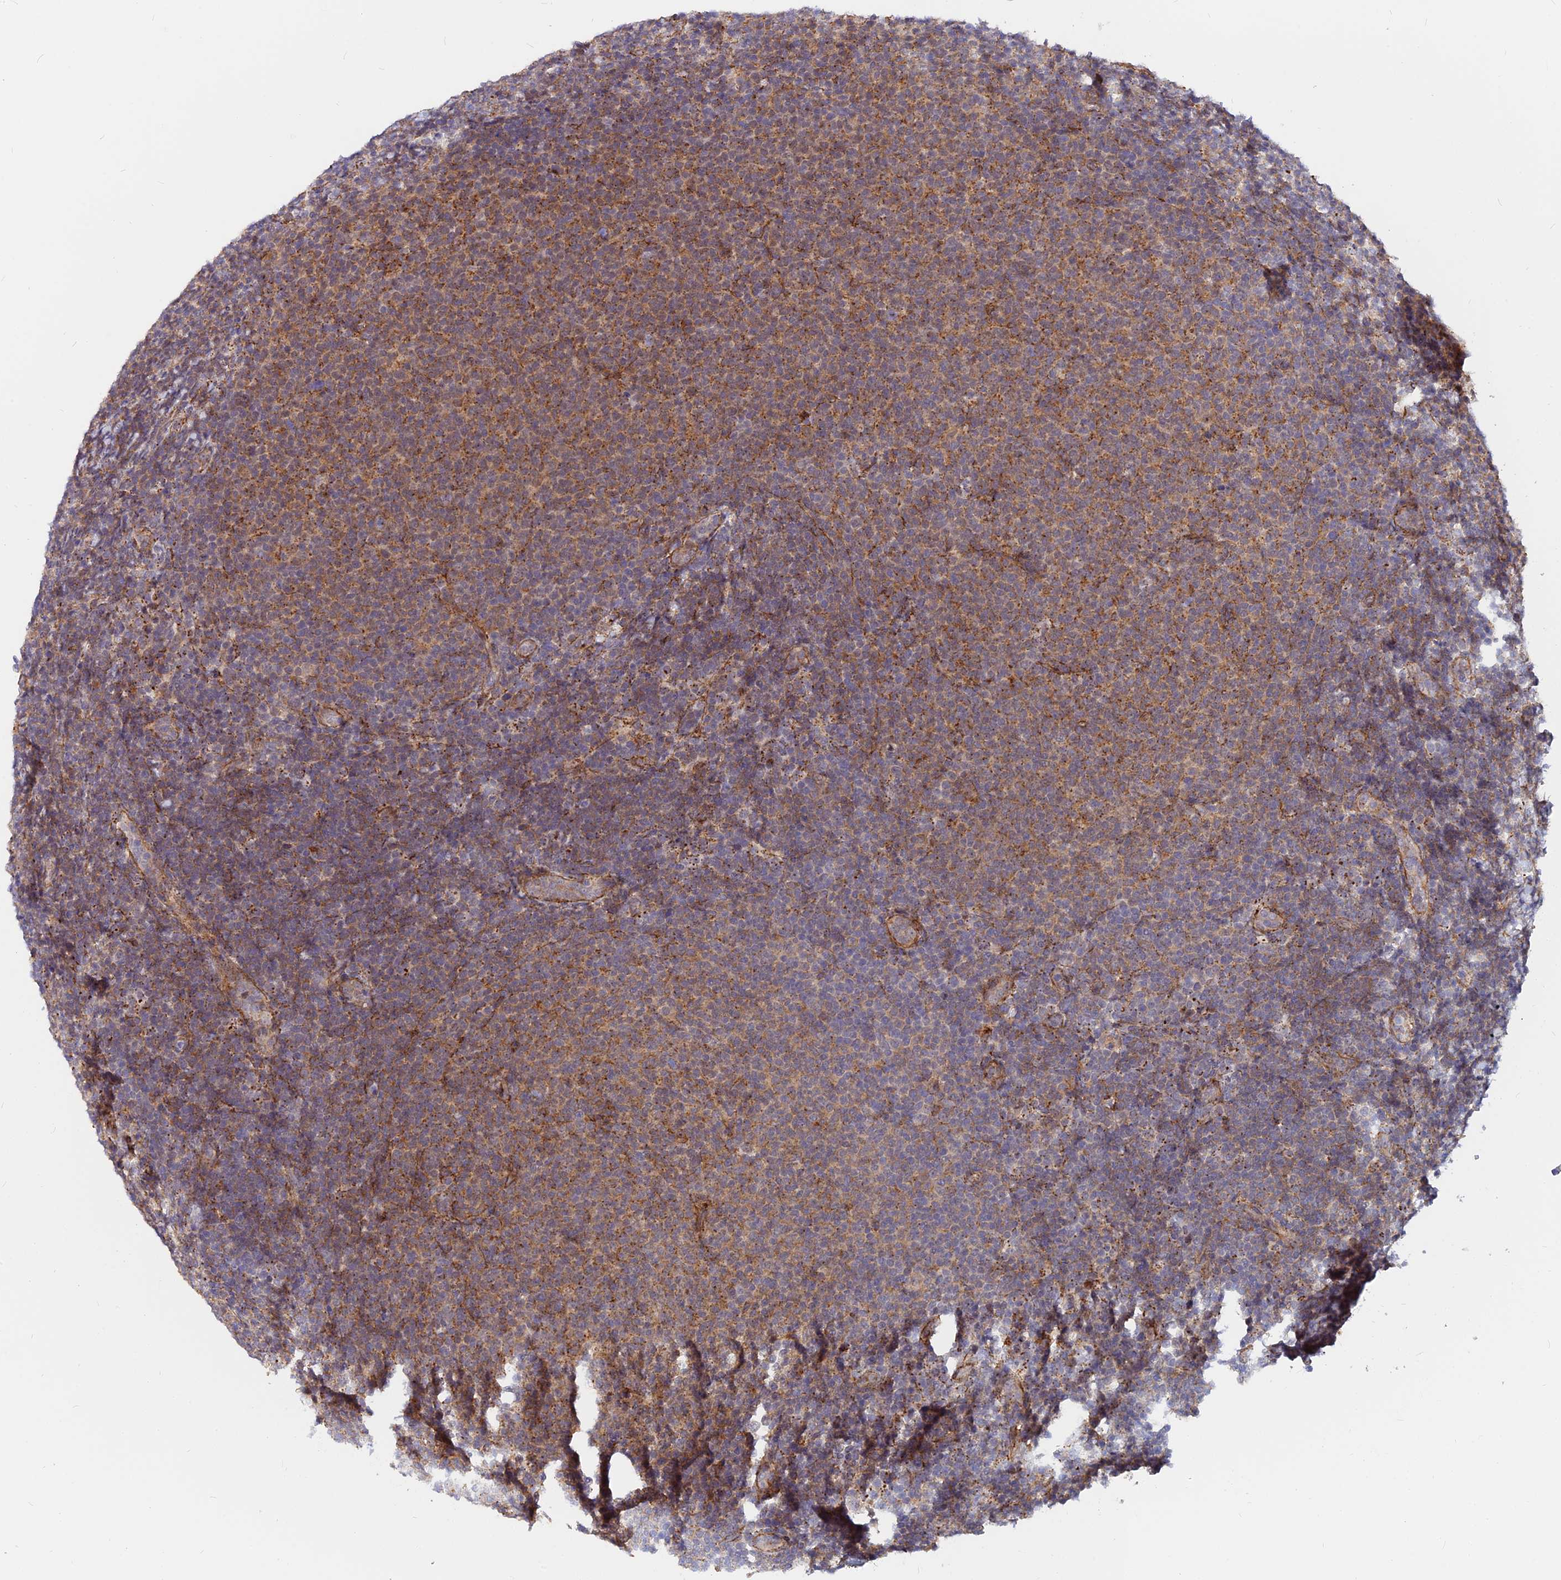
{"staining": {"intensity": "moderate", "quantity": "25%-75%", "location": "cytoplasmic/membranous"}, "tissue": "lymphoma", "cell_type": "Tumor cells", "image_type": "cancer", "snomed": [{"axis": "morphology", "description": "Malignant lymphoma, non-Hodgkin's type, Low grade"}, {"axis": "topography", "description": "Lymph node"}], "caption": "Human lymphoma stained with a protein marker reveals moderate staining in tumor cells.", "gene": "VSTM2L", "patient": {"sex": "male", "age": 66}}